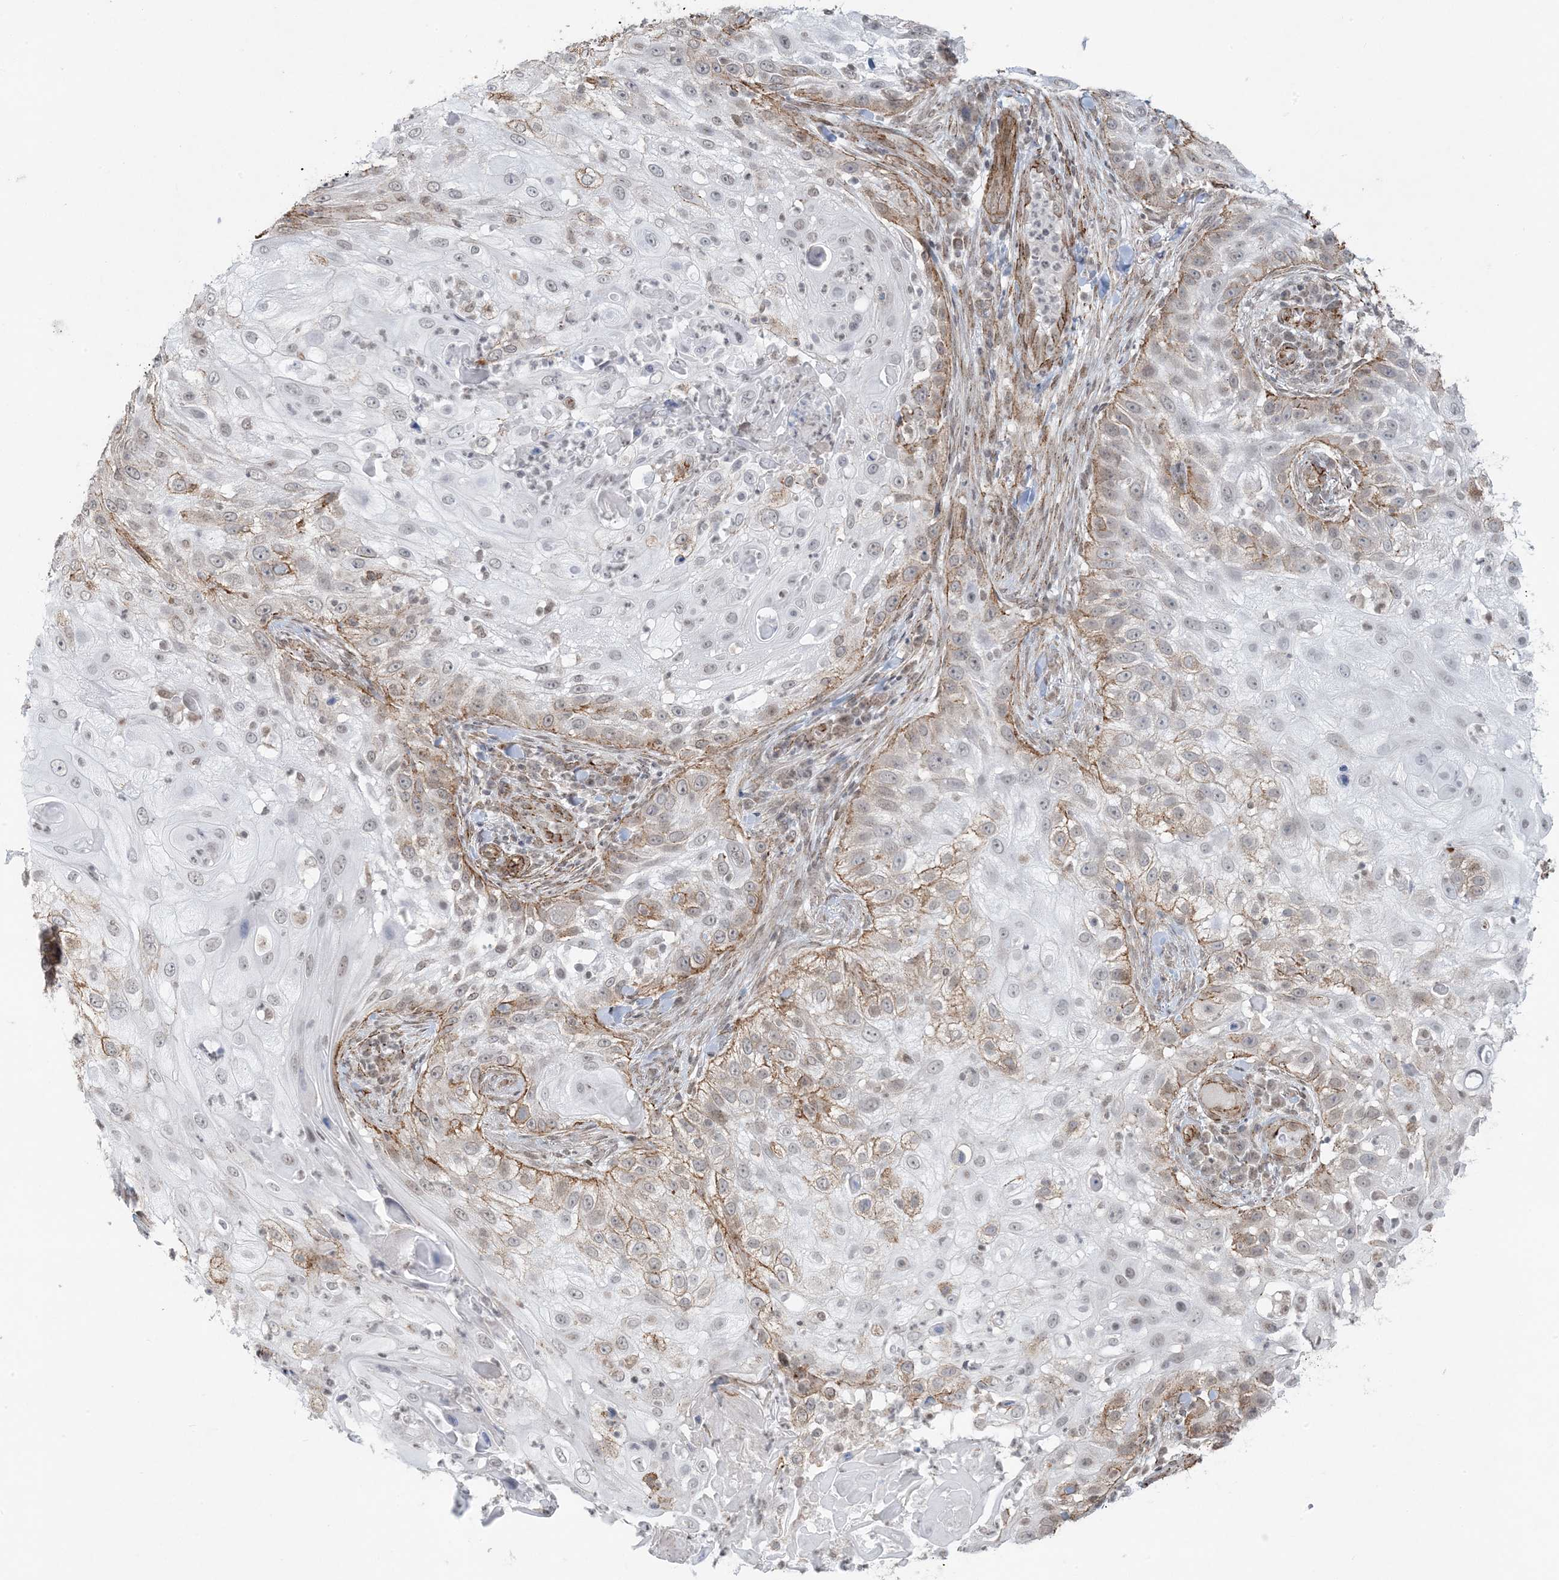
{"staining": {"intensity": "negative", "quantity": "none", "location": "none"}, "tissue": "skin cancer", "cell_type": "Tumor cells", "image_type": "cancer", "snomed": [{"axis": "morphology", "description": "Squamous cell carcinoma, NOS"}, {"axis": "topography", "description": "Skin"}], "caption": "Photomicrograph shows no significant protein positivity in tumor cells of skin cancer.", "gene": "CHCHD4", "patient": {"sex": "female", "age": 44}}